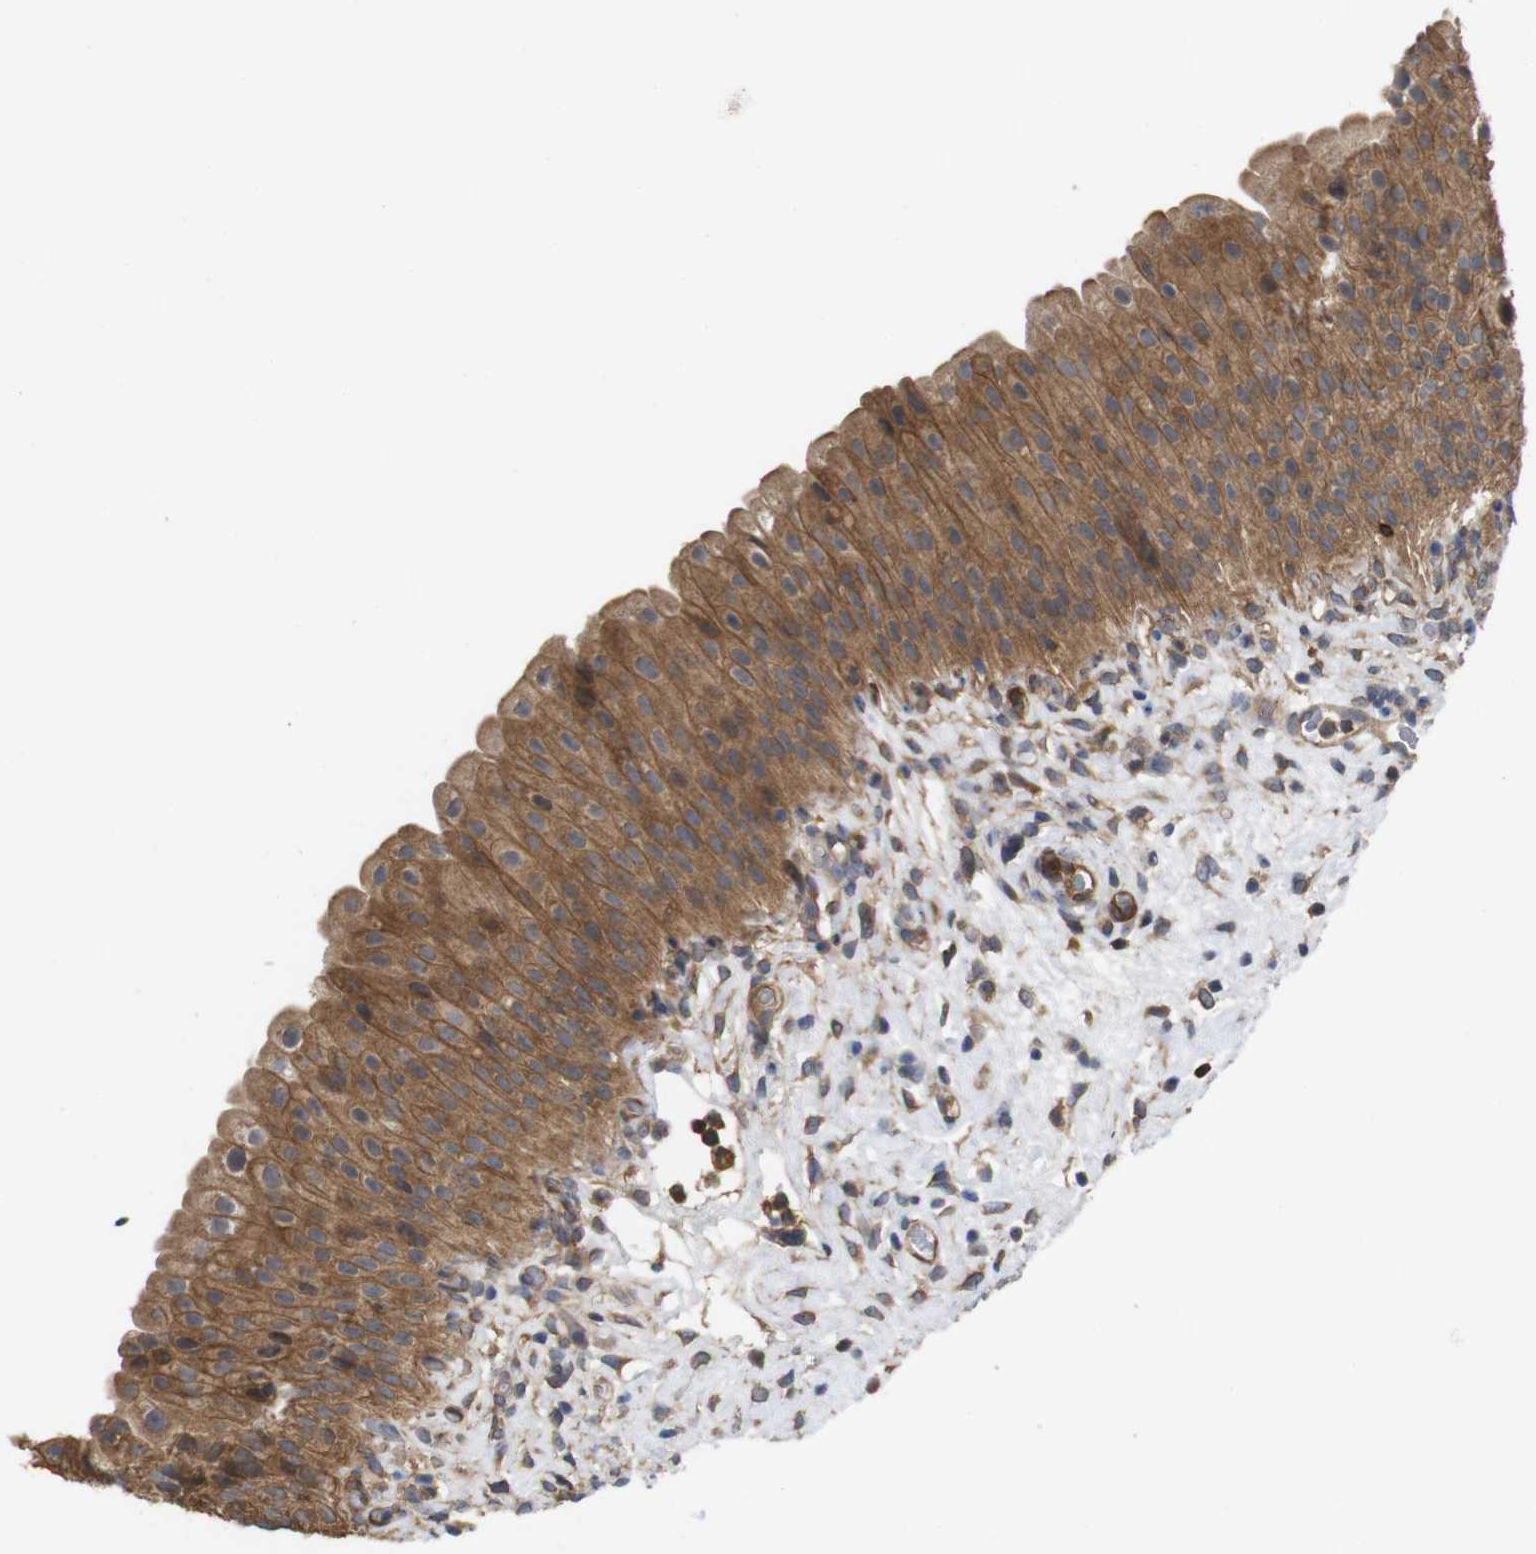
{"staining": {"intensity": "moderate", "quantity": ">75%", "location": "cytoplasmic/membranous"}, "tissue": "urinary bladder", "cell_type": "Urothelial cells", "image_type": "normal", "snomed": [{"axis": "morphology", "description": "Normal tissue, NOS"}, {"axis": "morphology", "description": "Urothelial carcinoma, High grade"}, {"axis": "topography", "description": "Urinary bladder"}], "caption": "Human urinary bladder stained with a brown dye displays moderate cytoplasmic/membranous positive expression in about >75% of urothelial cells.", "gene": "TIAM1", "patient": {"sex": "male", "age": 46}}